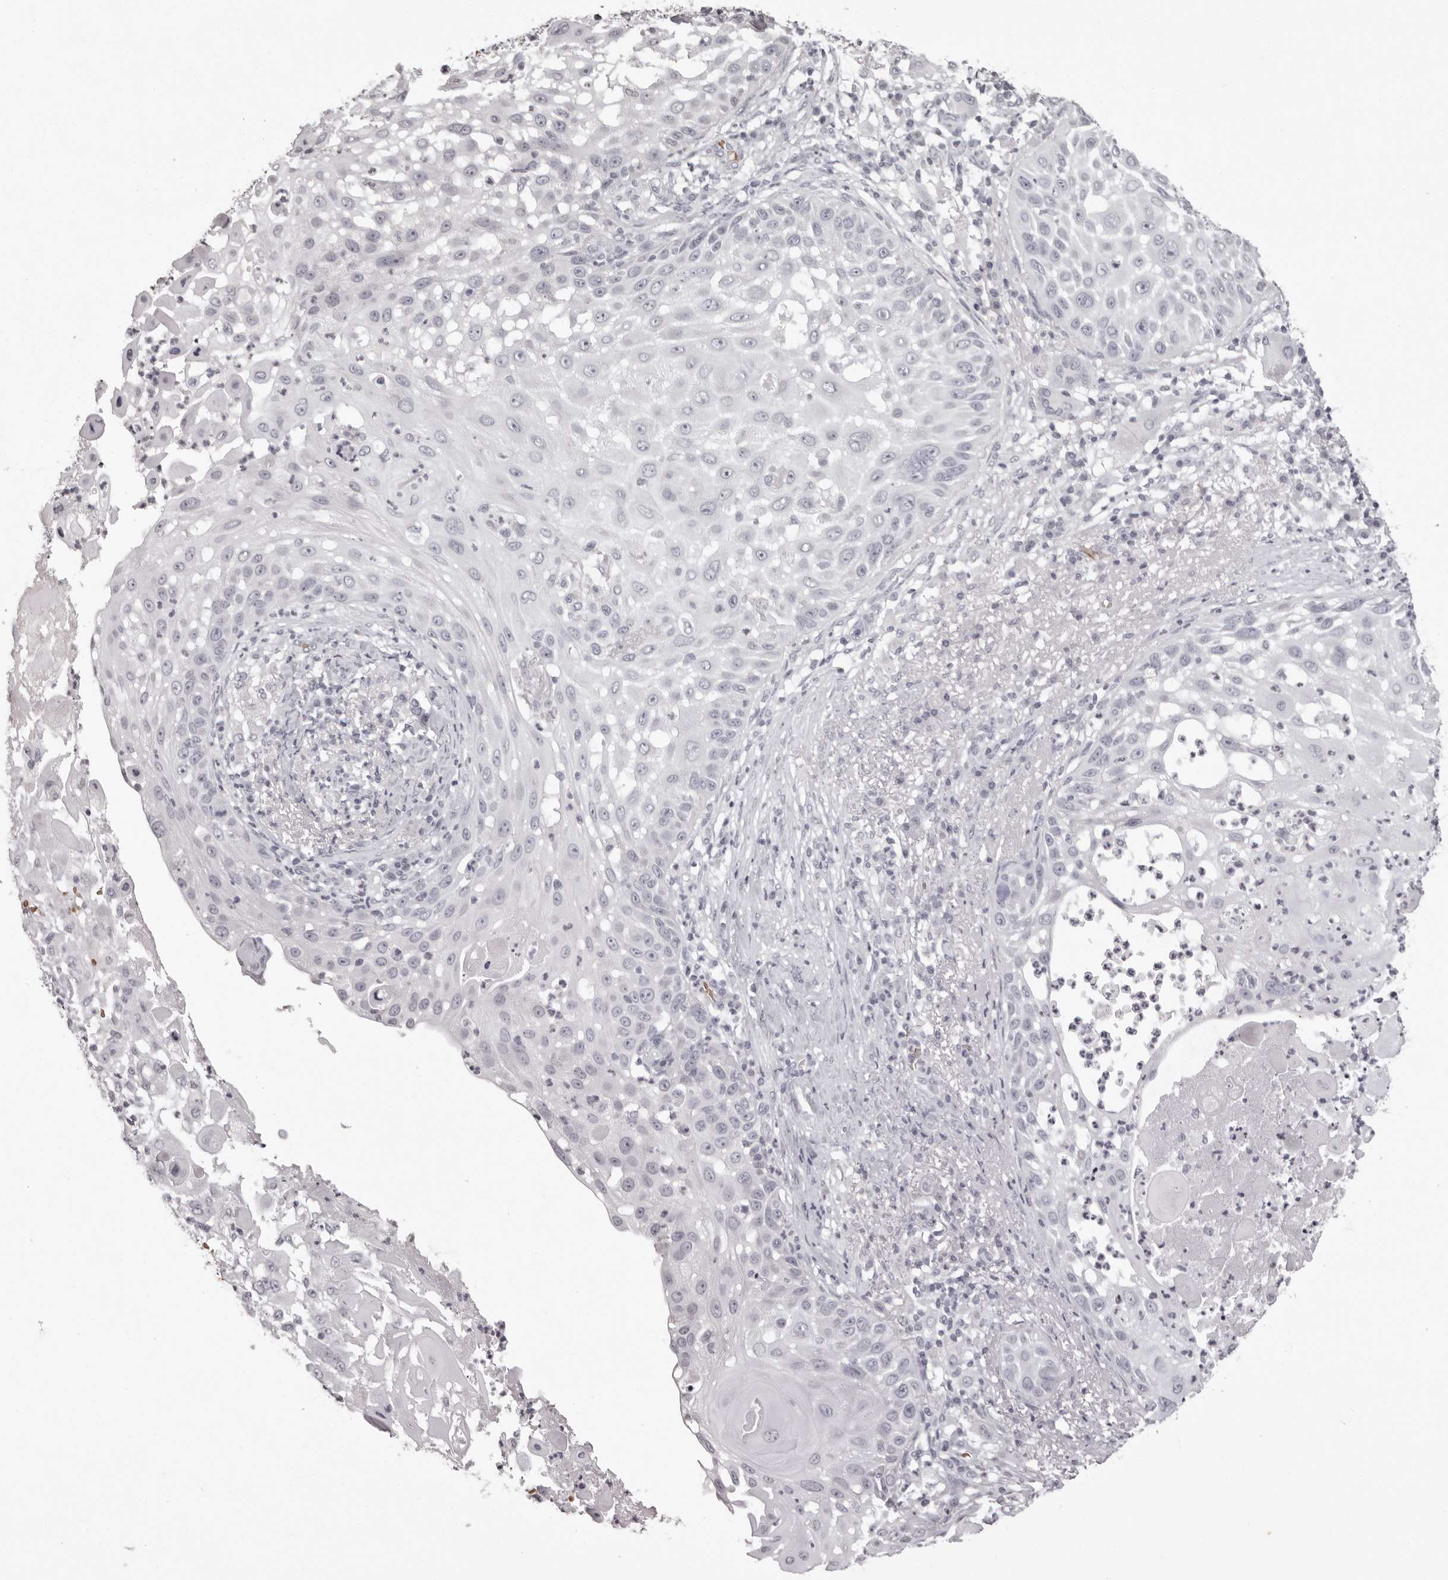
{"staining": {"intensity": "negative", "quantity": "none", "location": "none"}, "tissue": "skin cancer", "cell_type": "Tumor cells", "image_type": "cancer", "snomed": [{"axis": "morphology", "description": "Squamous cell carcinoma, NOS"}, {"axis": "topography", "description": "Skin"}], "caption": "Tumor cells show no significant protein staining in skin squamous cell carcinoma. (DAB (3,3'-diaminobenzidine) immunohistochemistry (IHC), high magnification).", "gene": "C8orf74", "patient": {"sex": "female", "age": 44}}